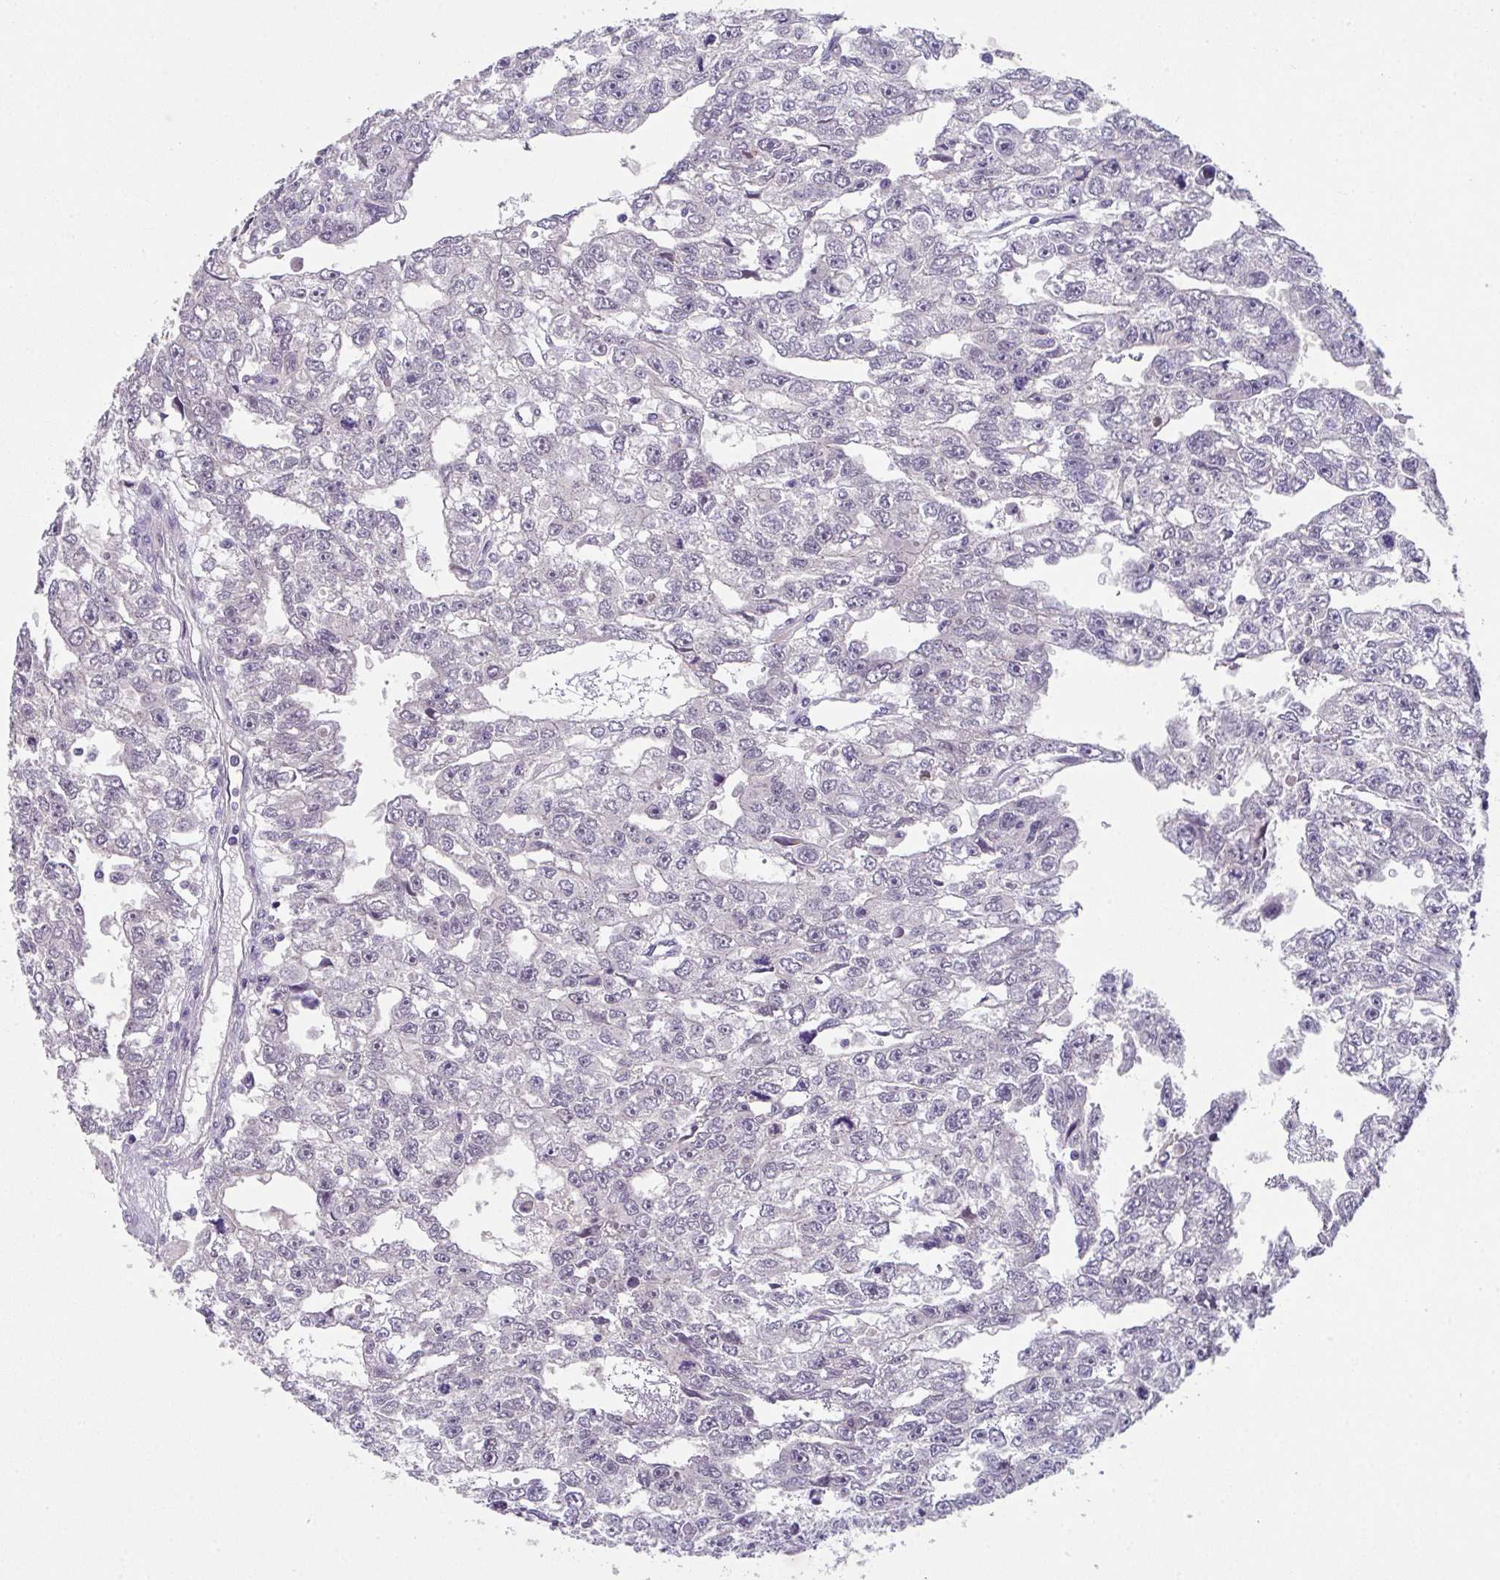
{"staining": {"intensity": "negative", "quantity": "none", "location": "none"}, "tissue": "testis cancer", "cell_type": "Tumor cells", "image_type": "cancer", "snomed": [{"axis": "morphology", "description": "Carcinoma, Embryonal, NOS"}, {"axis": "topography", "description": "Testis"}], "caption": "IHC image of embryonal carcinoma (testis) stained for a protein (brown), which exhibits no positivity in tumor cells.", "gene": "GLTPD2", "patient": {"sex": "male", "age": 20}}